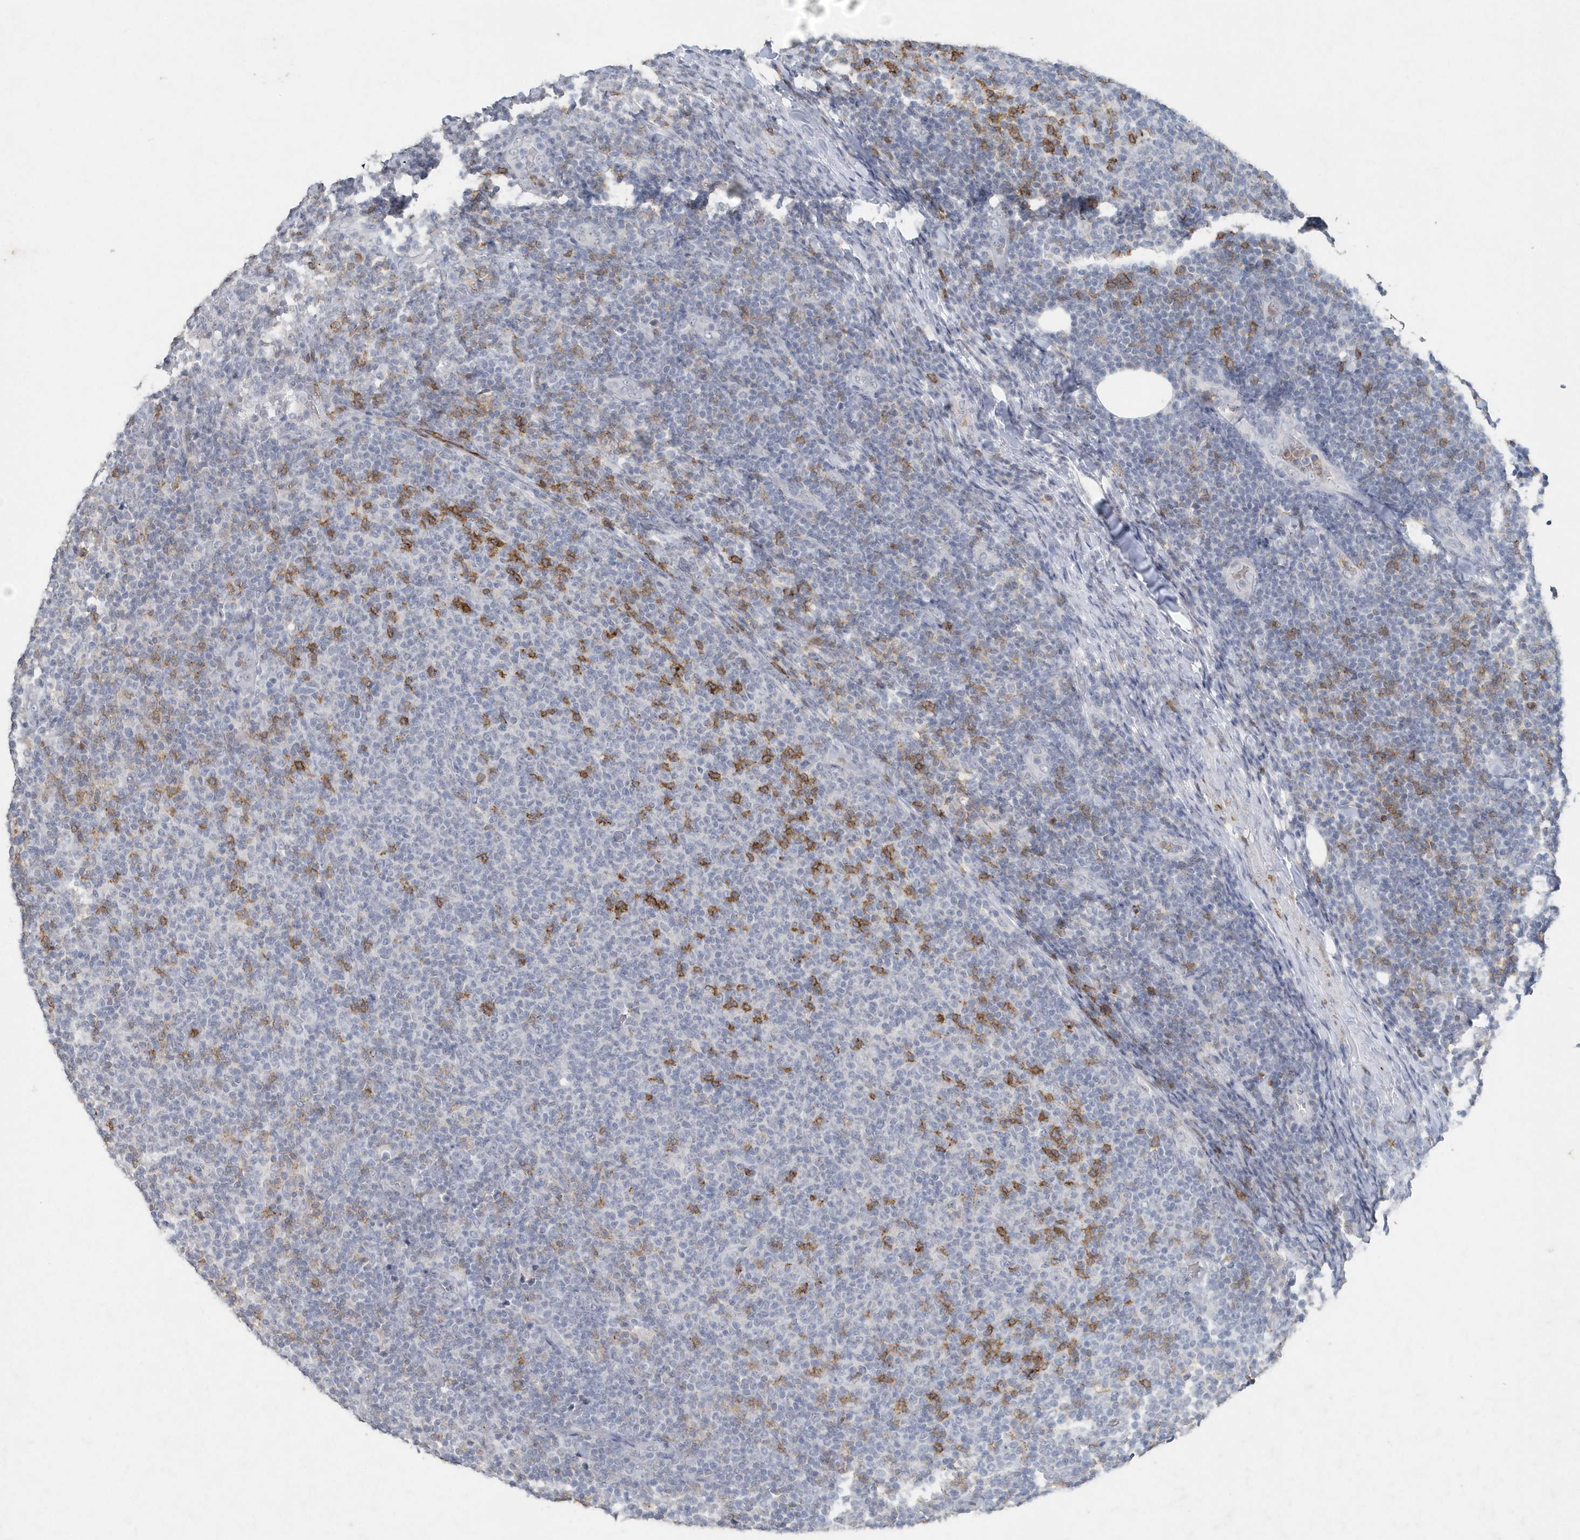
{"staining": {"intensity": "negative", "quantity": "none", "location": "none"}, "tissue": "lymphoma", "cell_type": "Tumor cells", "image_type": "cancer", "snomed": [{"axis": "morphology", "description": "Malignant lymphoma, non-Hodgkin's type, Low grade"}, {"axis": "topography", "description": "Lymph node"}], "caption": "Protein analysis of lymphoma reveals no significant positivity in tumor cells.", "gene": "PDCD1", "patient": {"sex": "male", "age": 66}}